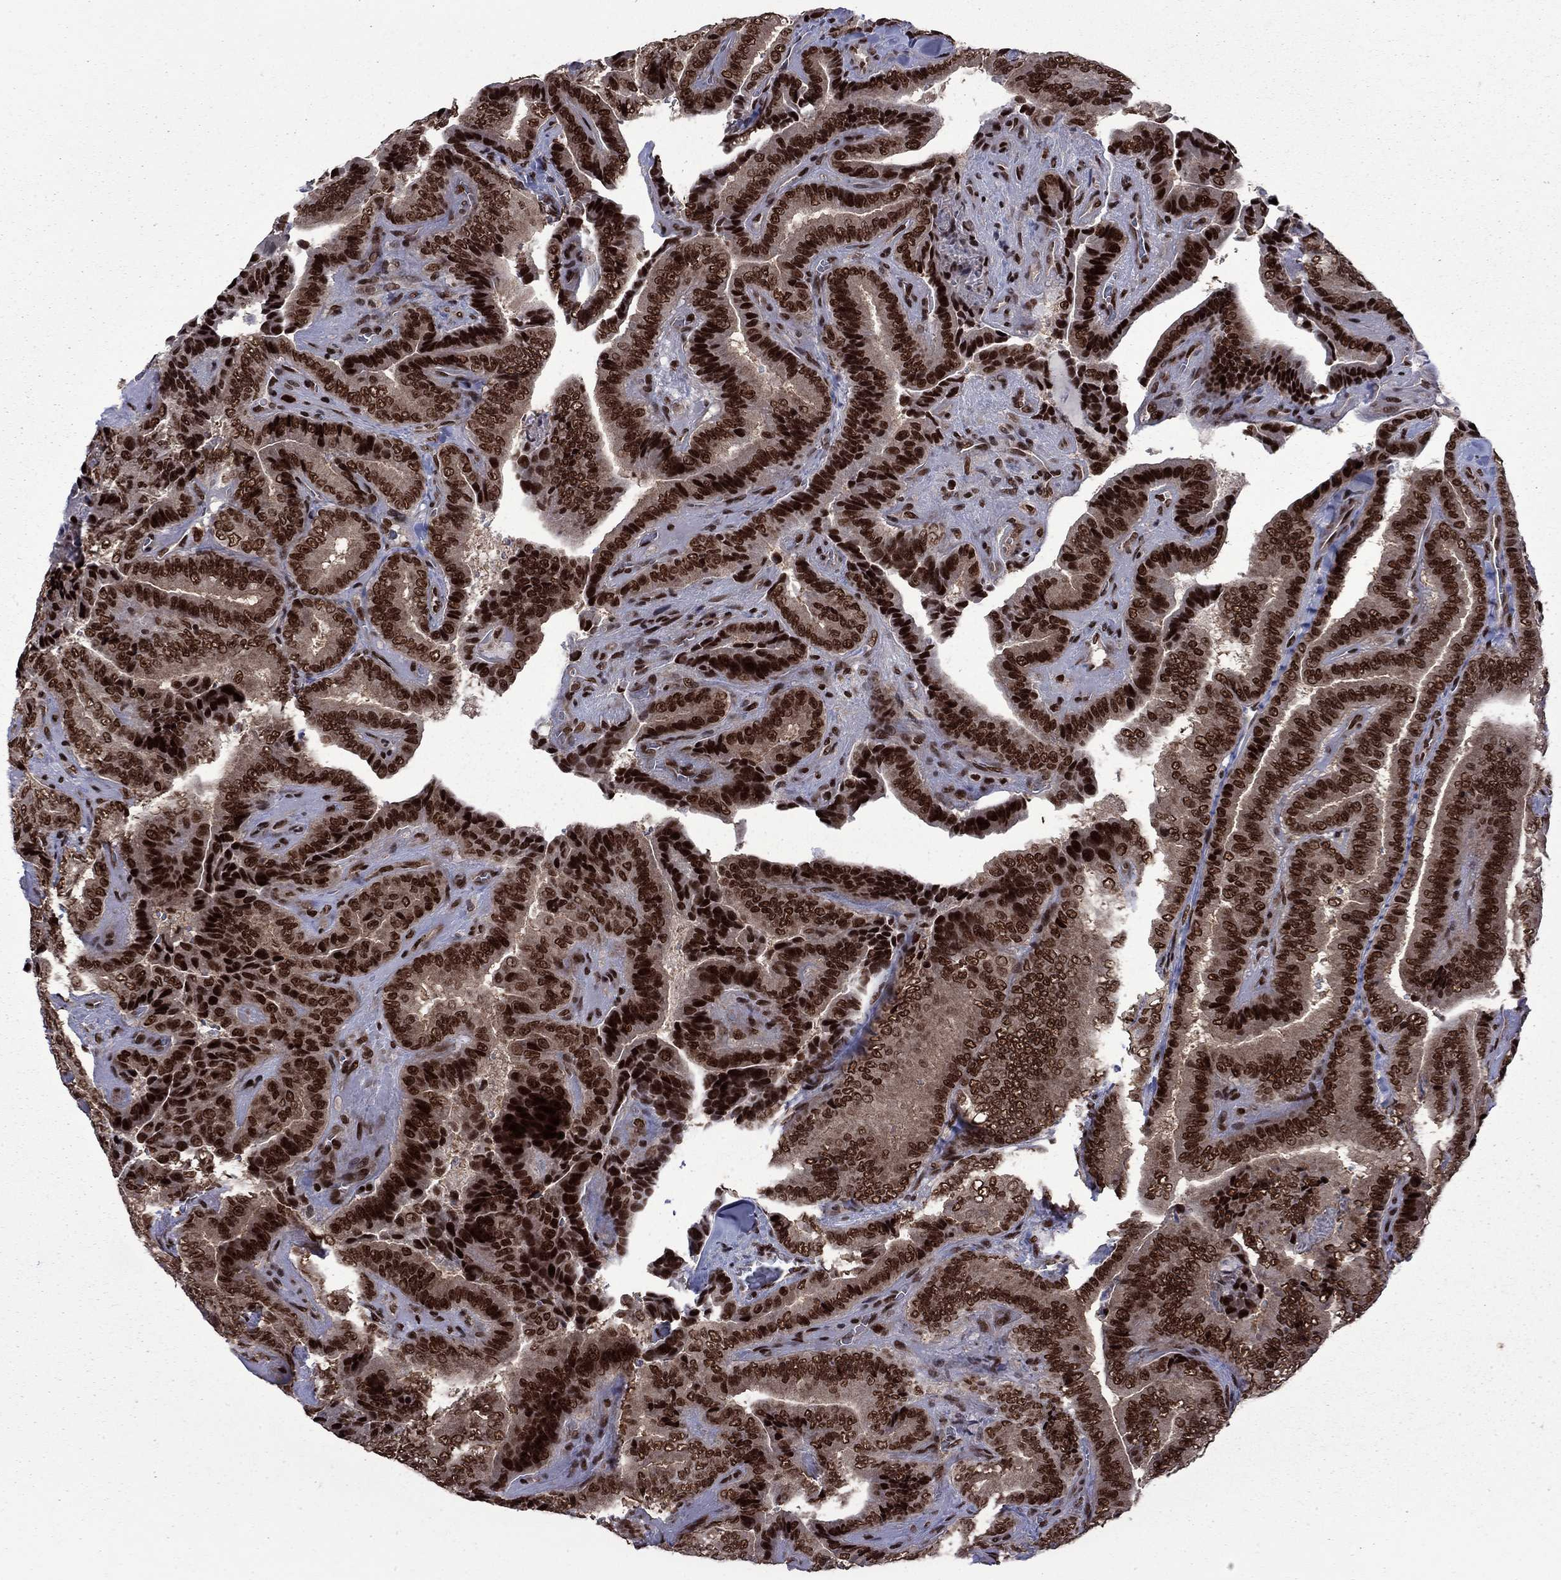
{"staining": {"intensity": "strong", "quantity": ">75%", "location": "nuclear"}, "tissue": "thyroid cancer", "cell_type": "Tumor cells", "image_type": "cancer", "snomed": [{"axis": "morphology", "description": "Papillary adenocarcinoma, NOS"}, {"axis": "topography", "description": "Thyroid gland"}], "caption": "Strong nuclear protein expression is appreciated in about >75% of tumor cells in thyroid cancer.", "gene": "MED25", "patient": {"sex": "male", "age": 61}}